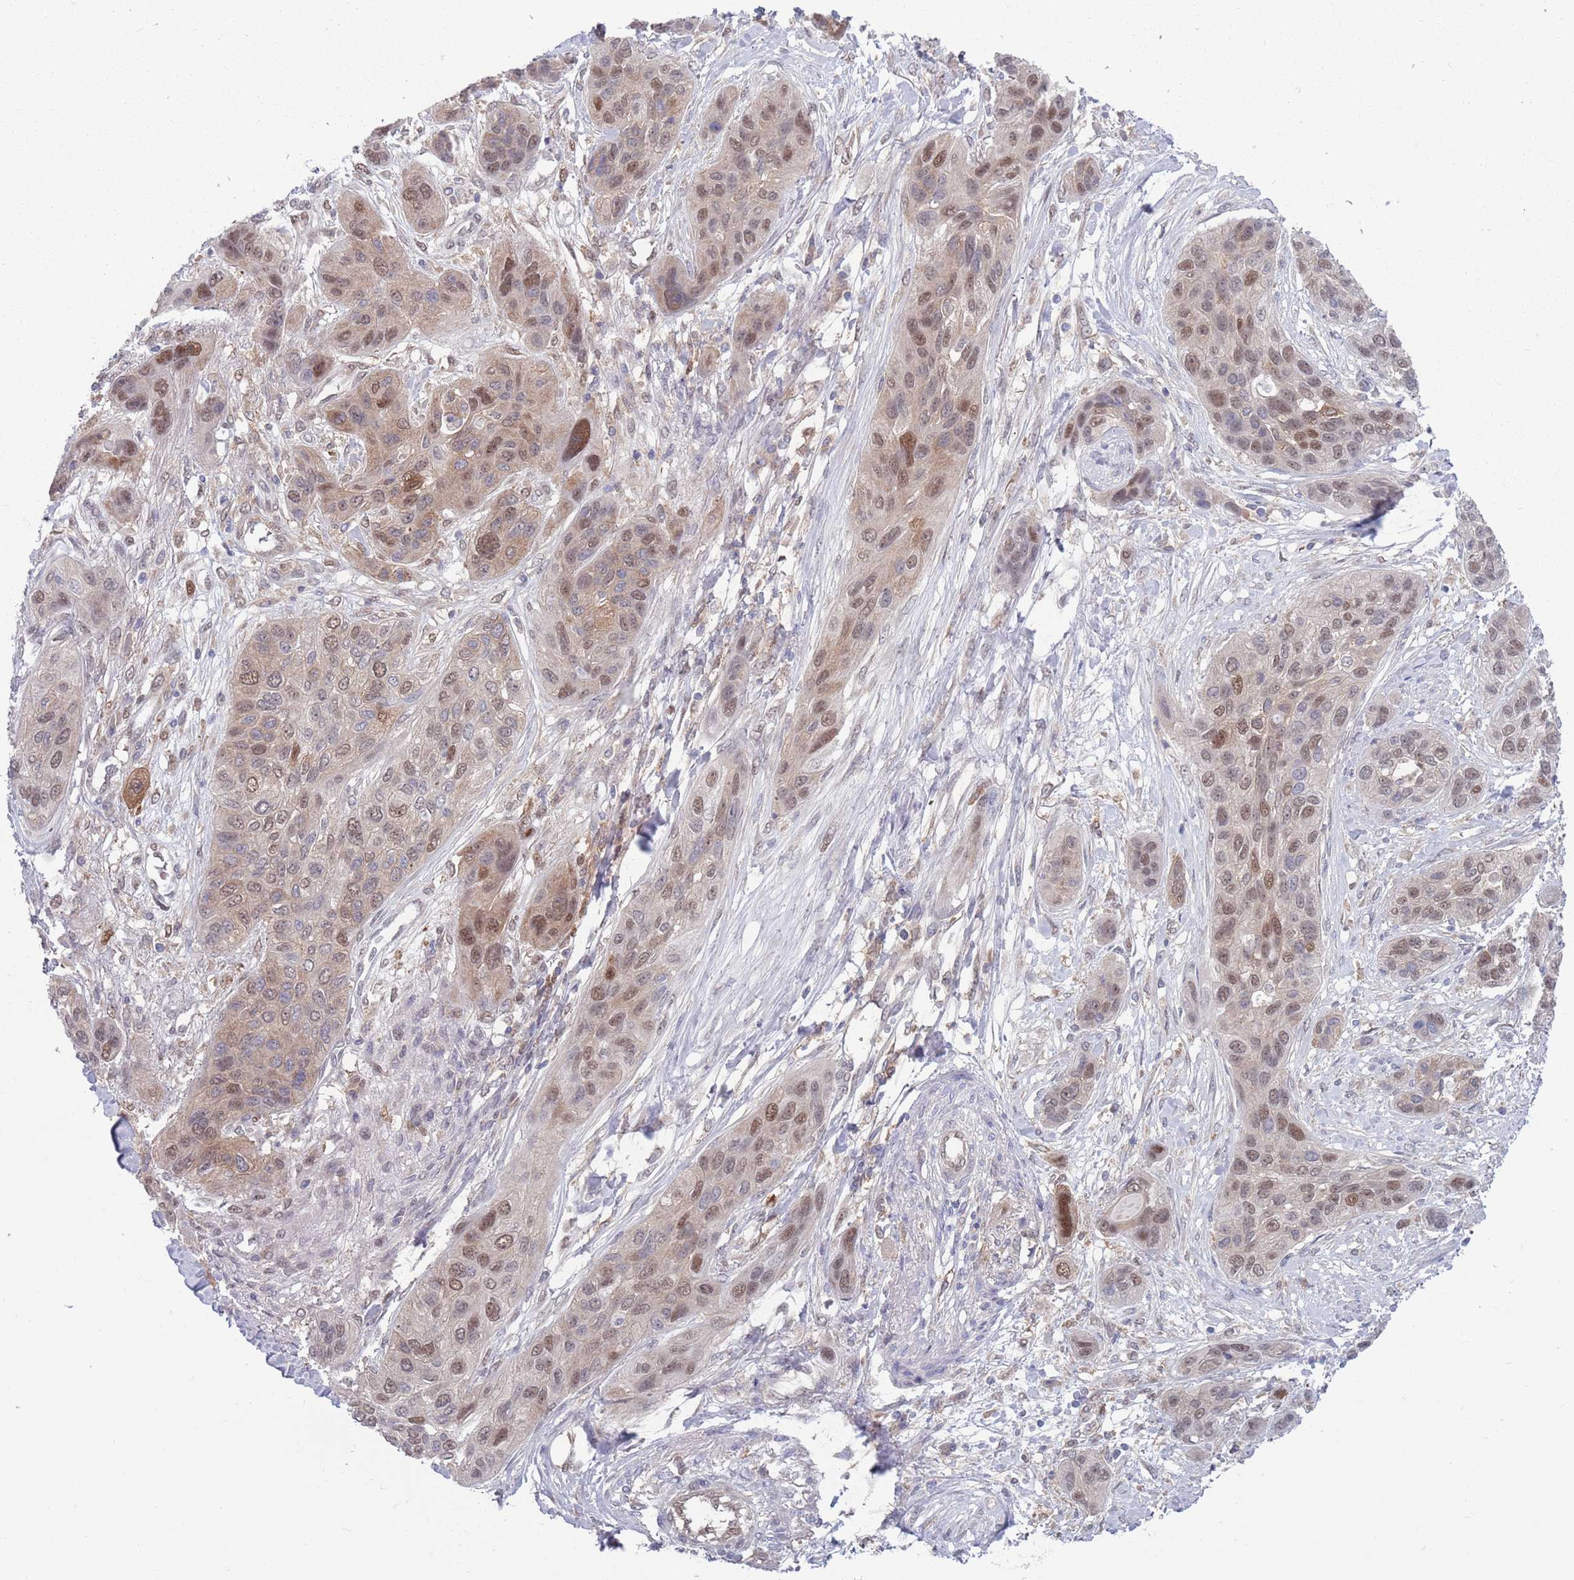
{"staining": {"intensity": "moderate", "quantity": ">75%", "location": "nuclear"}, "tissue": "lung cancer", "cell_type": "Tumor cells", "image_type": "cancer", "snomed": [{"axis": "morphology", "description": "Squamous cell carcinoma, NOS"}, {"axis": "topography", "description": "Lung"}], "caption": "Tumor cells reveal medium levels of moderate nuclear staining in about >75% of cells in lung squamous cell carcinoma.", "gene": "CLNS1A", "patient": {"sex": "female", "age": 70}}